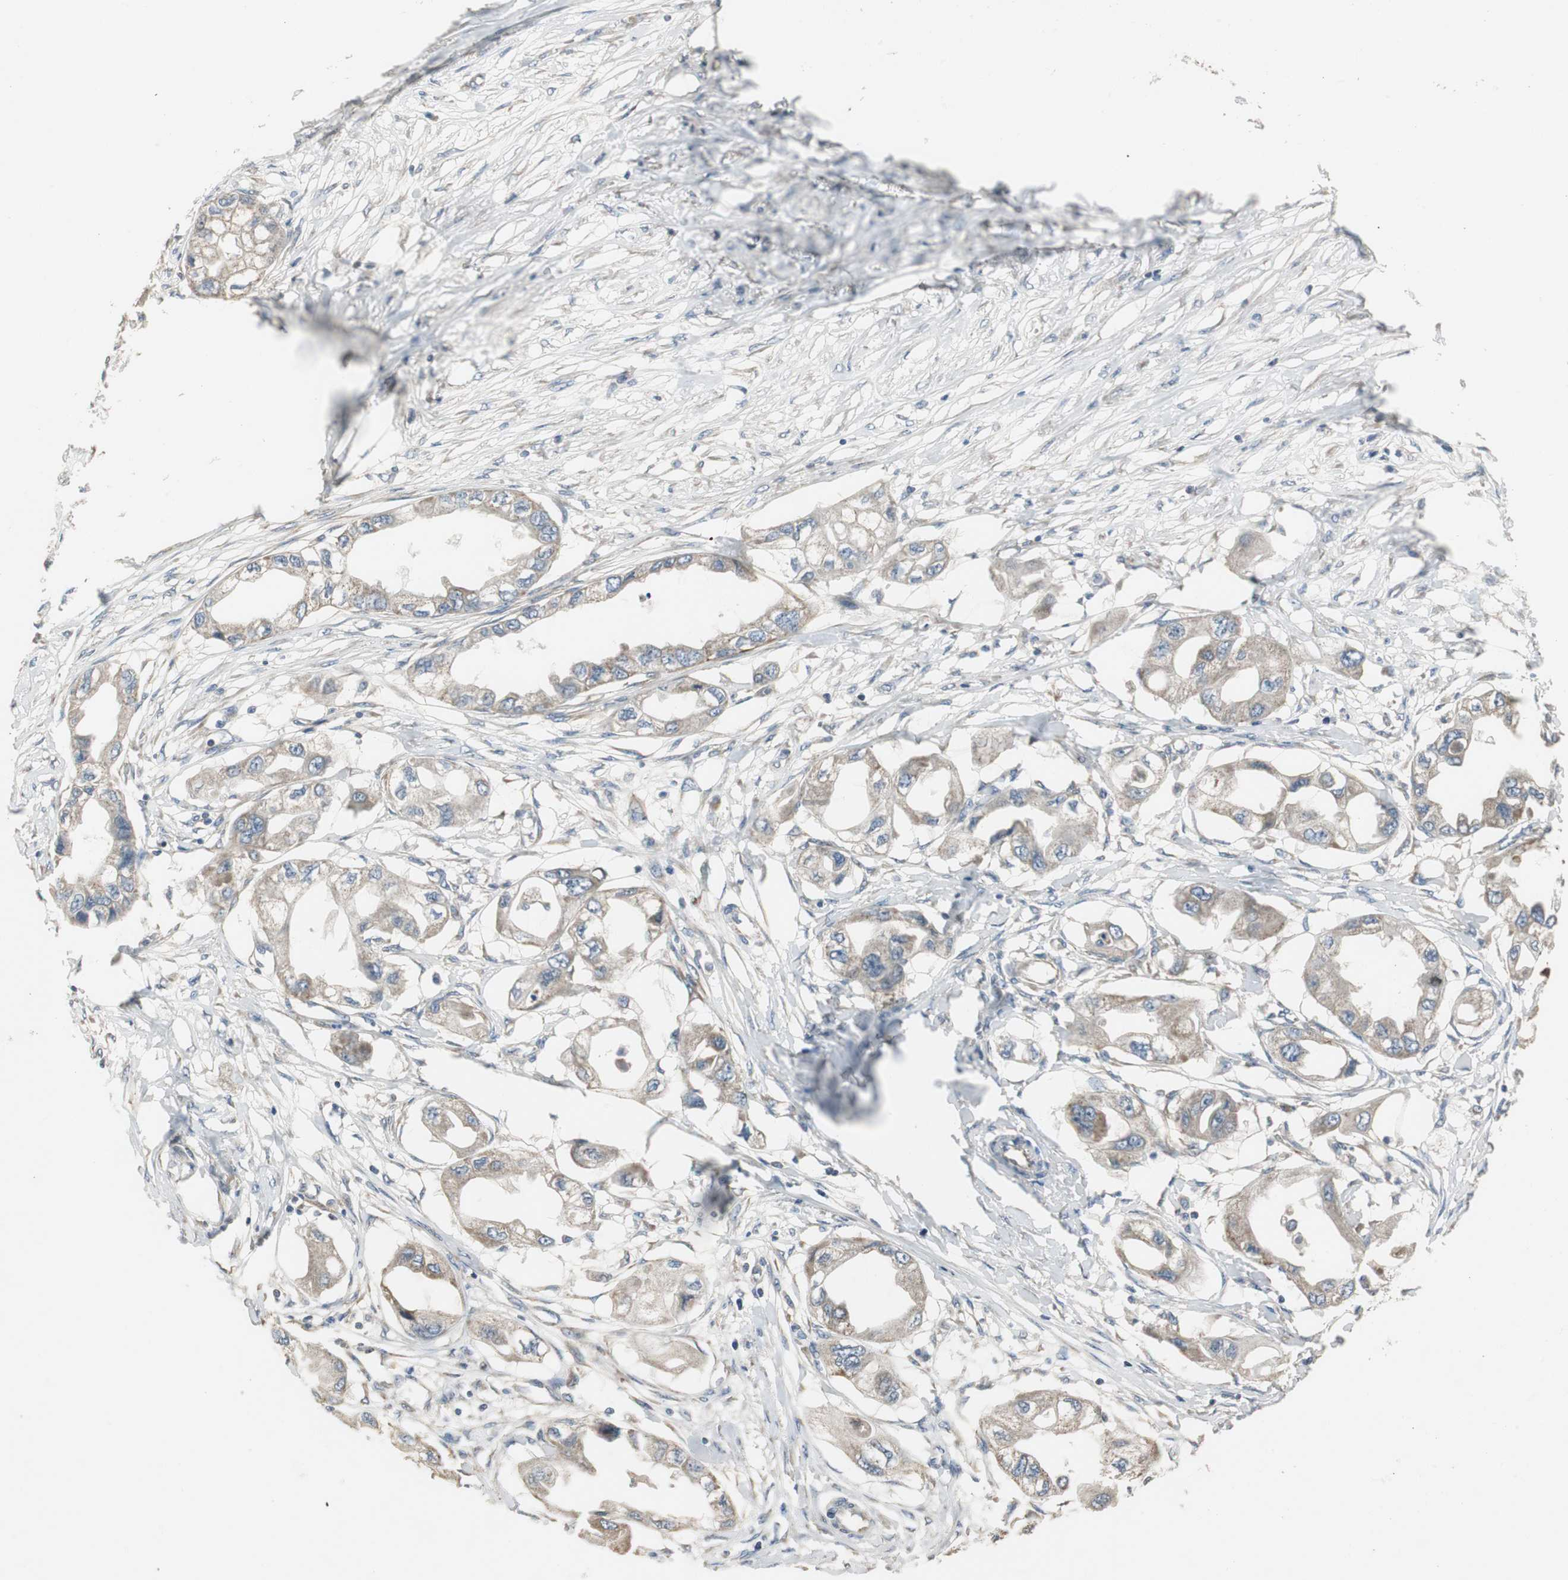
{"staining": {"intensity": "weak", "quantity": ">75%", "location": "cytoplasmic/membranous"}, "tissue": "endometrial cancer", "cell_type": "Tumor cells", "image_type": "cancer", "snomed": [{"axis": "morphology", "description": "Adenocarcinoma, NOS"}, {"axis": "topography", "description": "Endometrium"}], "caption": "High-power microscopy captured an immunohistochemistry (IHC) histopathology image of adenocarcinoma (endometrial), revealing weak cytoplasmic/membranous expression in approximately >75% of tumor cells. (DAB (3,3'-diaminobenzidine) IHC with brightfield microscopy, high magnification).", "gene": "MYT1", "patient": {"sex": "female", "age": 67}}